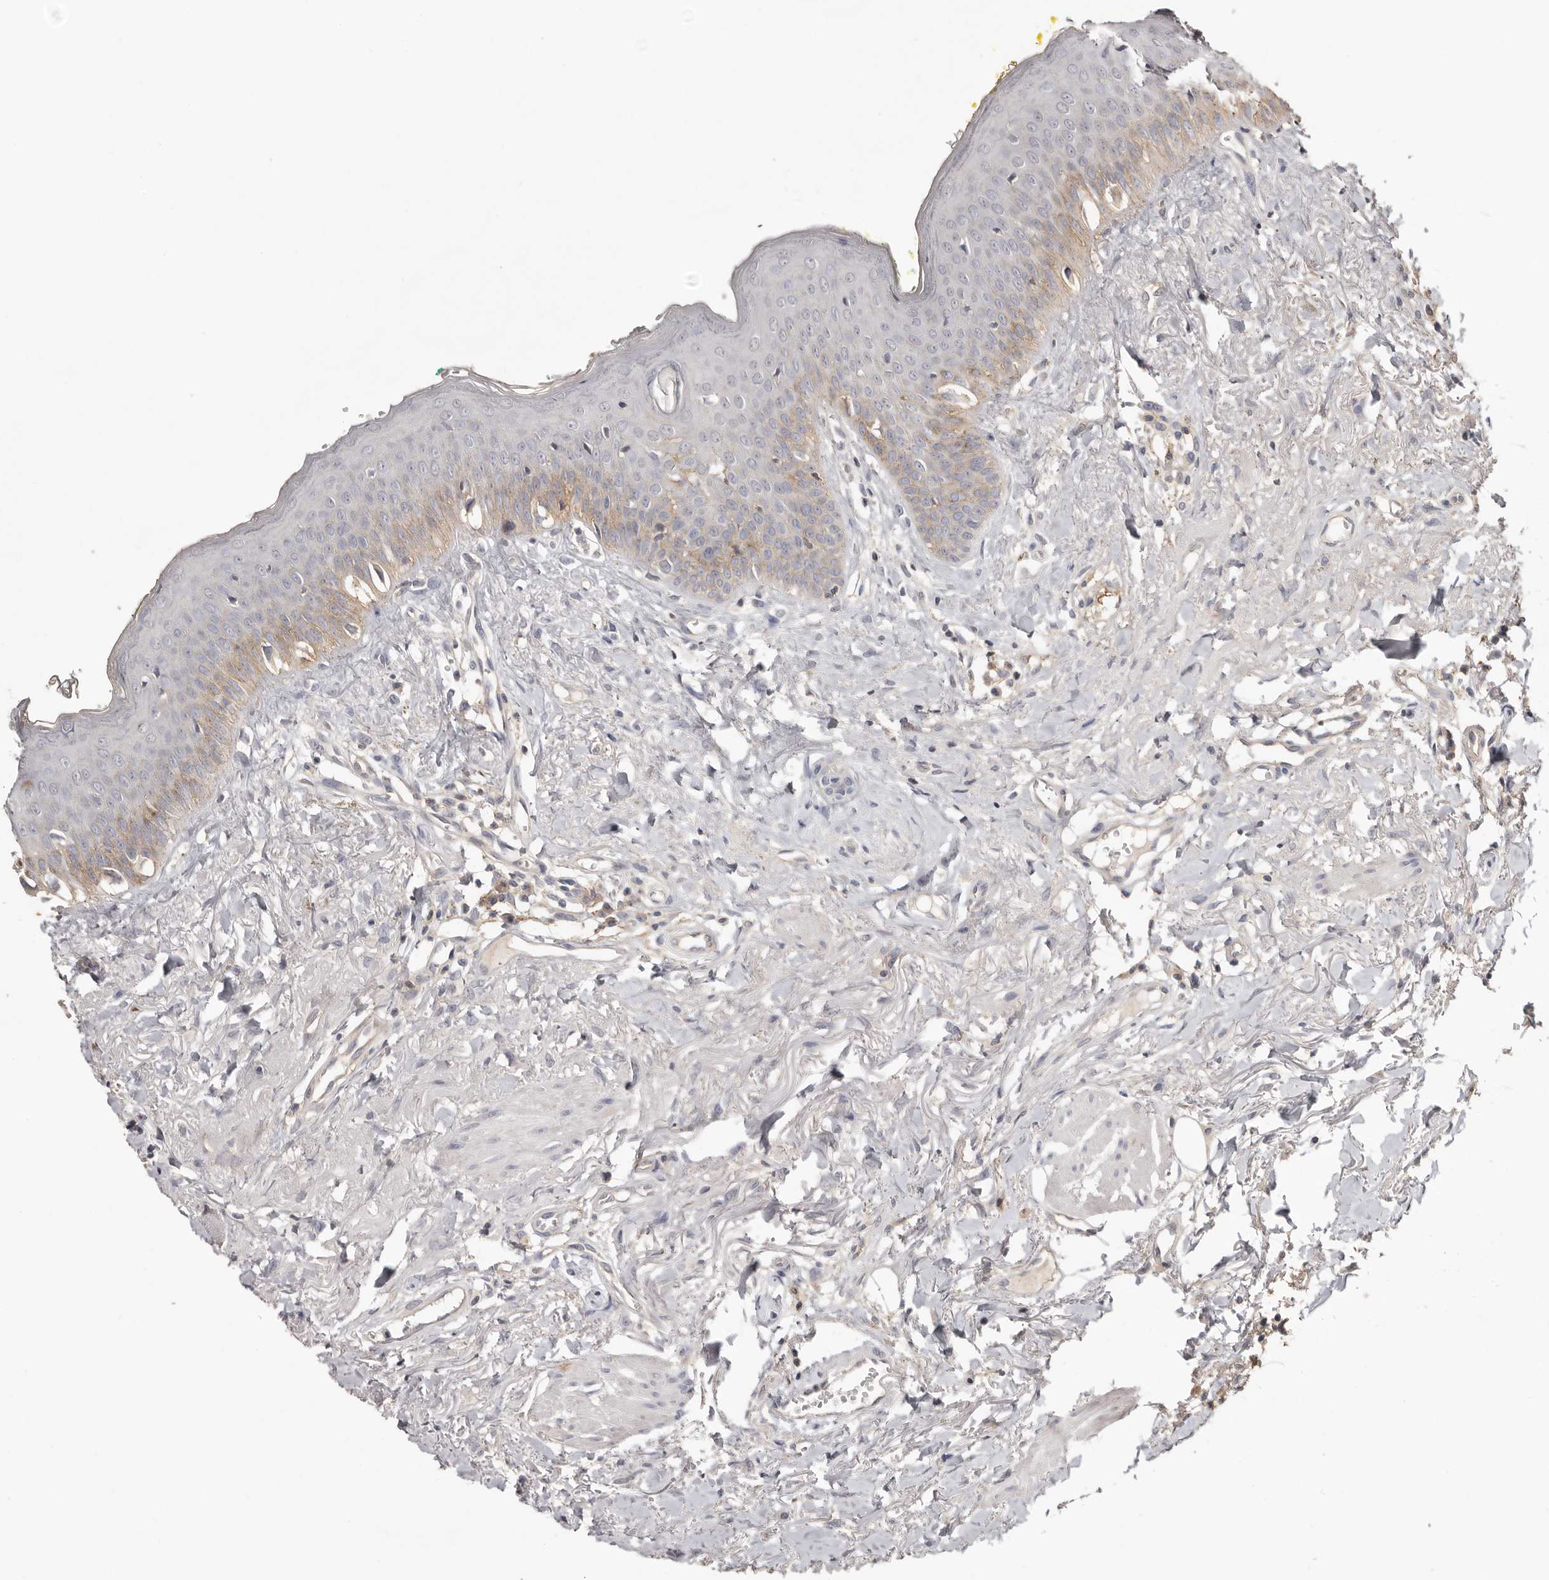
{"staining": {"intensity": "weak", "quantity": "<25%", "location": "cytoplasmic/membranous"}, "tissue": "oral mucosa", "cell_type": "Squamous epithelial cells", "image_type": "normal", "snomed": [{"axis": "morphology", "description": "Normal tissue, NOS"}, {"axis": "topography", "description": "Oral tissue"}], "caption": "The IHC image has no significant positivity in squamous epithelial cells of oral mucosa.", "gene": "MMACHC", "patient": {"sex": "female", "age": 70}}